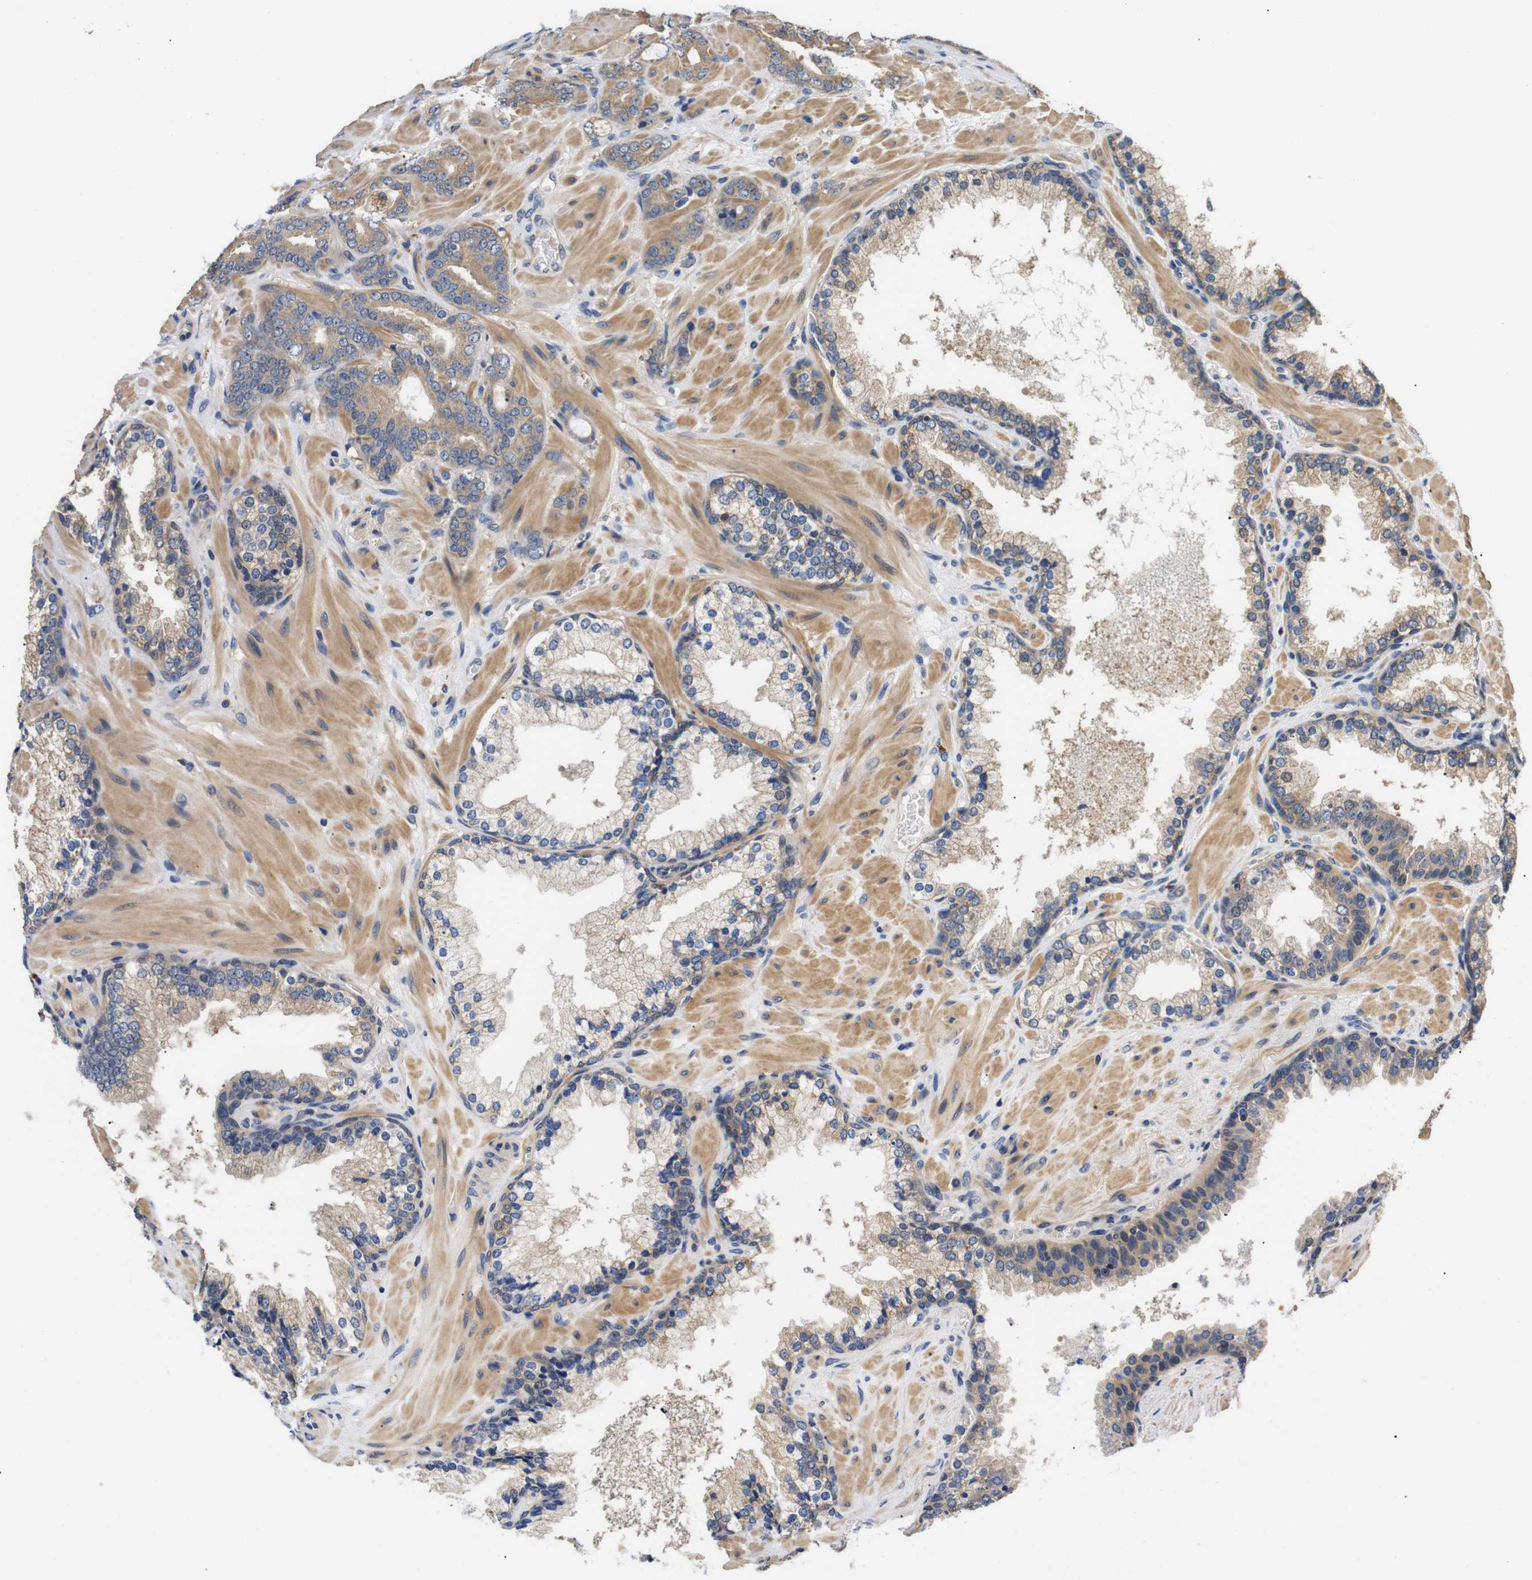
{"staining": {"intensity": "moderate", "quantity": ">75%", "location": "cytoplasmic/membranous"}, "tissue": "prostate cancer", "cell_type": "Tumor cells", "image_type": "cancer", "snomed": [{"axis": "morphology", "description": "Adenocarcinoma, Low grade"}, {"axis": "topography", "description": "Prostate"}], "caption": "Prostate adenocarcinoma (low-grade) tissue shows moderate cytoplasmic/membranous positivity in about >75% of tumor cells, visualized by immunohistochemistry.", "gene": "DDR1", "patient": {"sex": "male", "age": 63}}